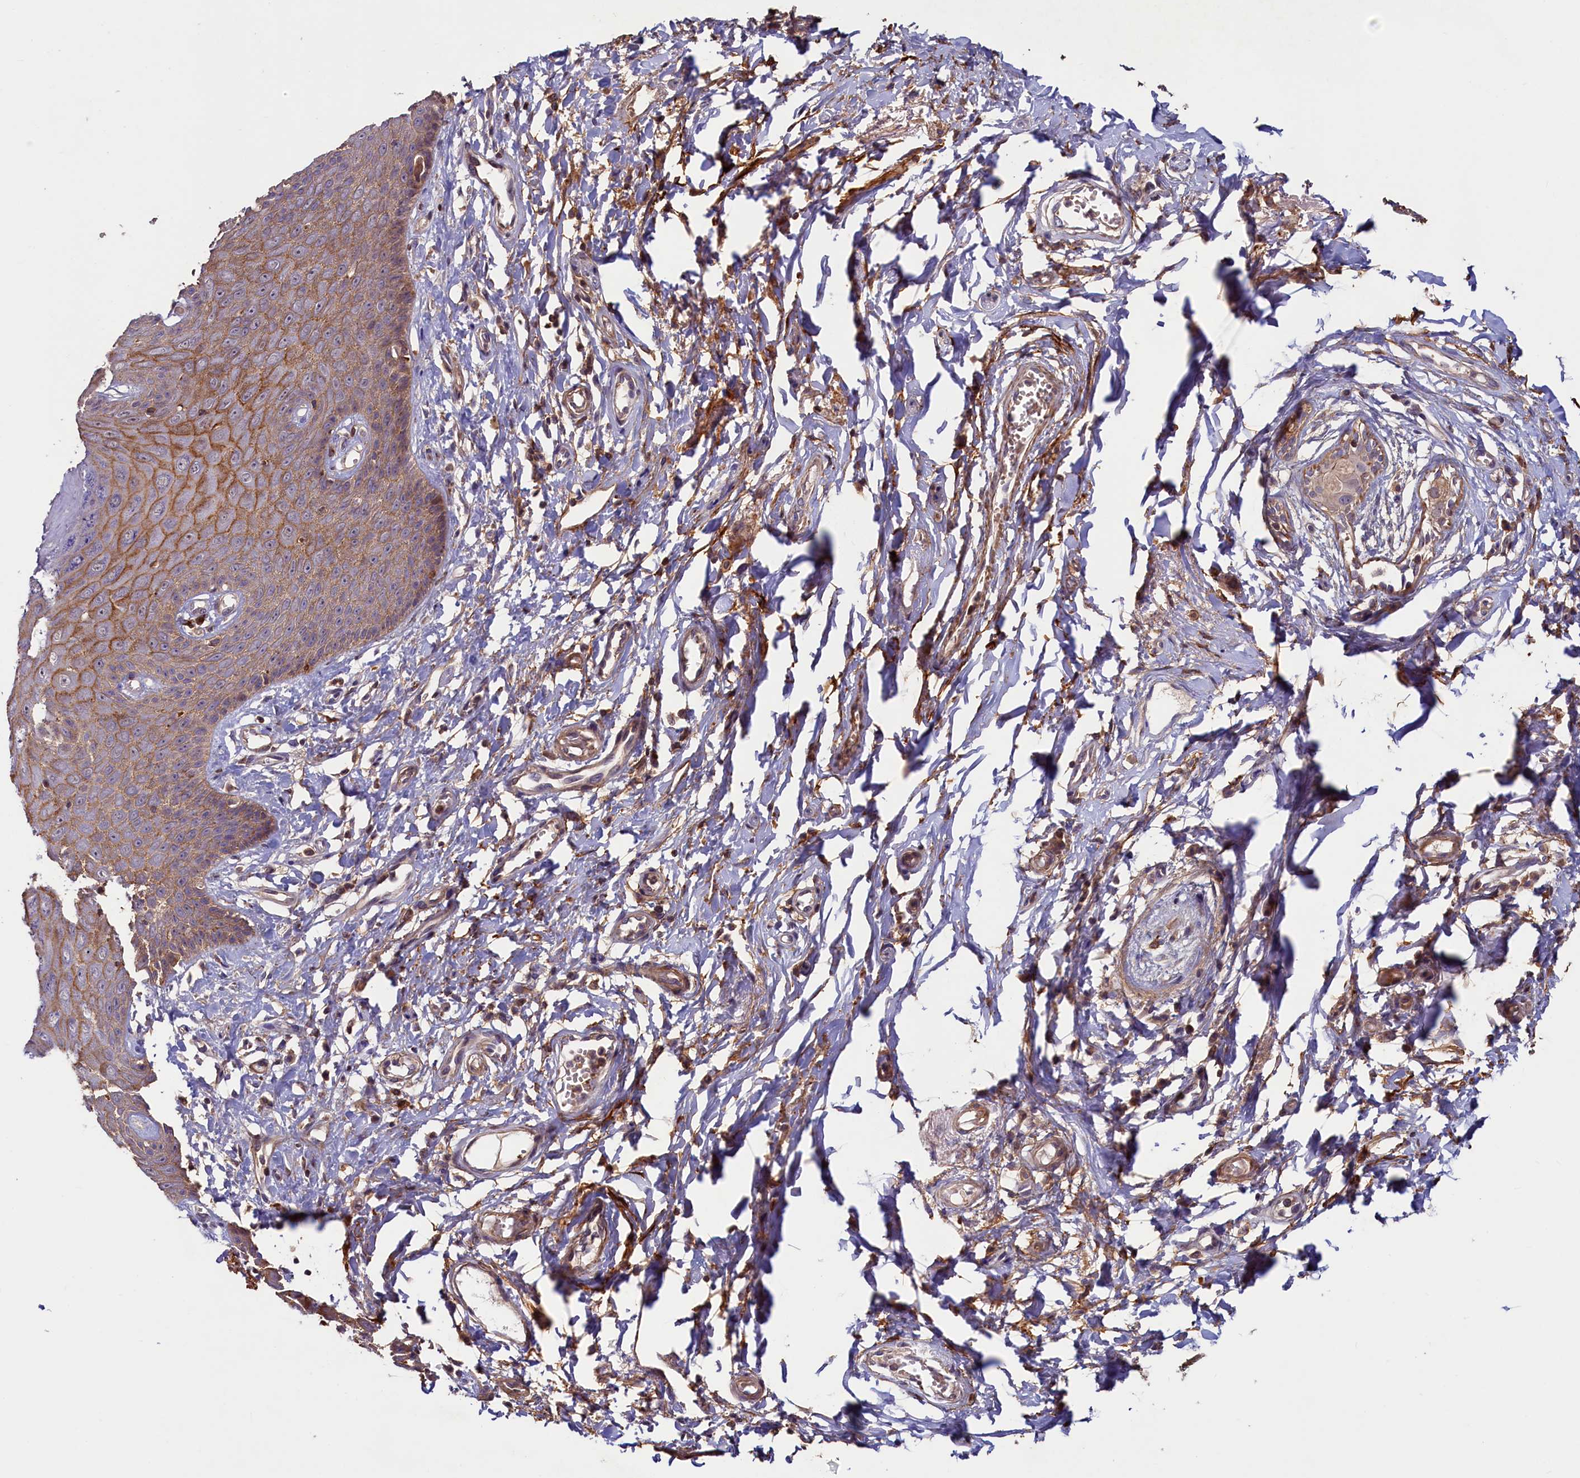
{"staining": {"intensity": "moderate", "quantity": ">75%", "location": "cytoplasmic/membranous"}, "tissue": "skin", "cell_type": "Epidermal cells", "image_type": "normal", "snomed": [{"axis": "morphology", "description": "Normal tissue, NOS"}, {"axis": "topography", "description": "Anal"}], "caption": "Immunohistochemistry (IHC) micrograph of benign skin stained for a protein (brown), which exhibits medium levels of moderate cytoplasmic/membranous expression in approximately >75% of epidermal cells.", "gene": "DUOXA1", "patient": {"sex": "male", "age": 78}}